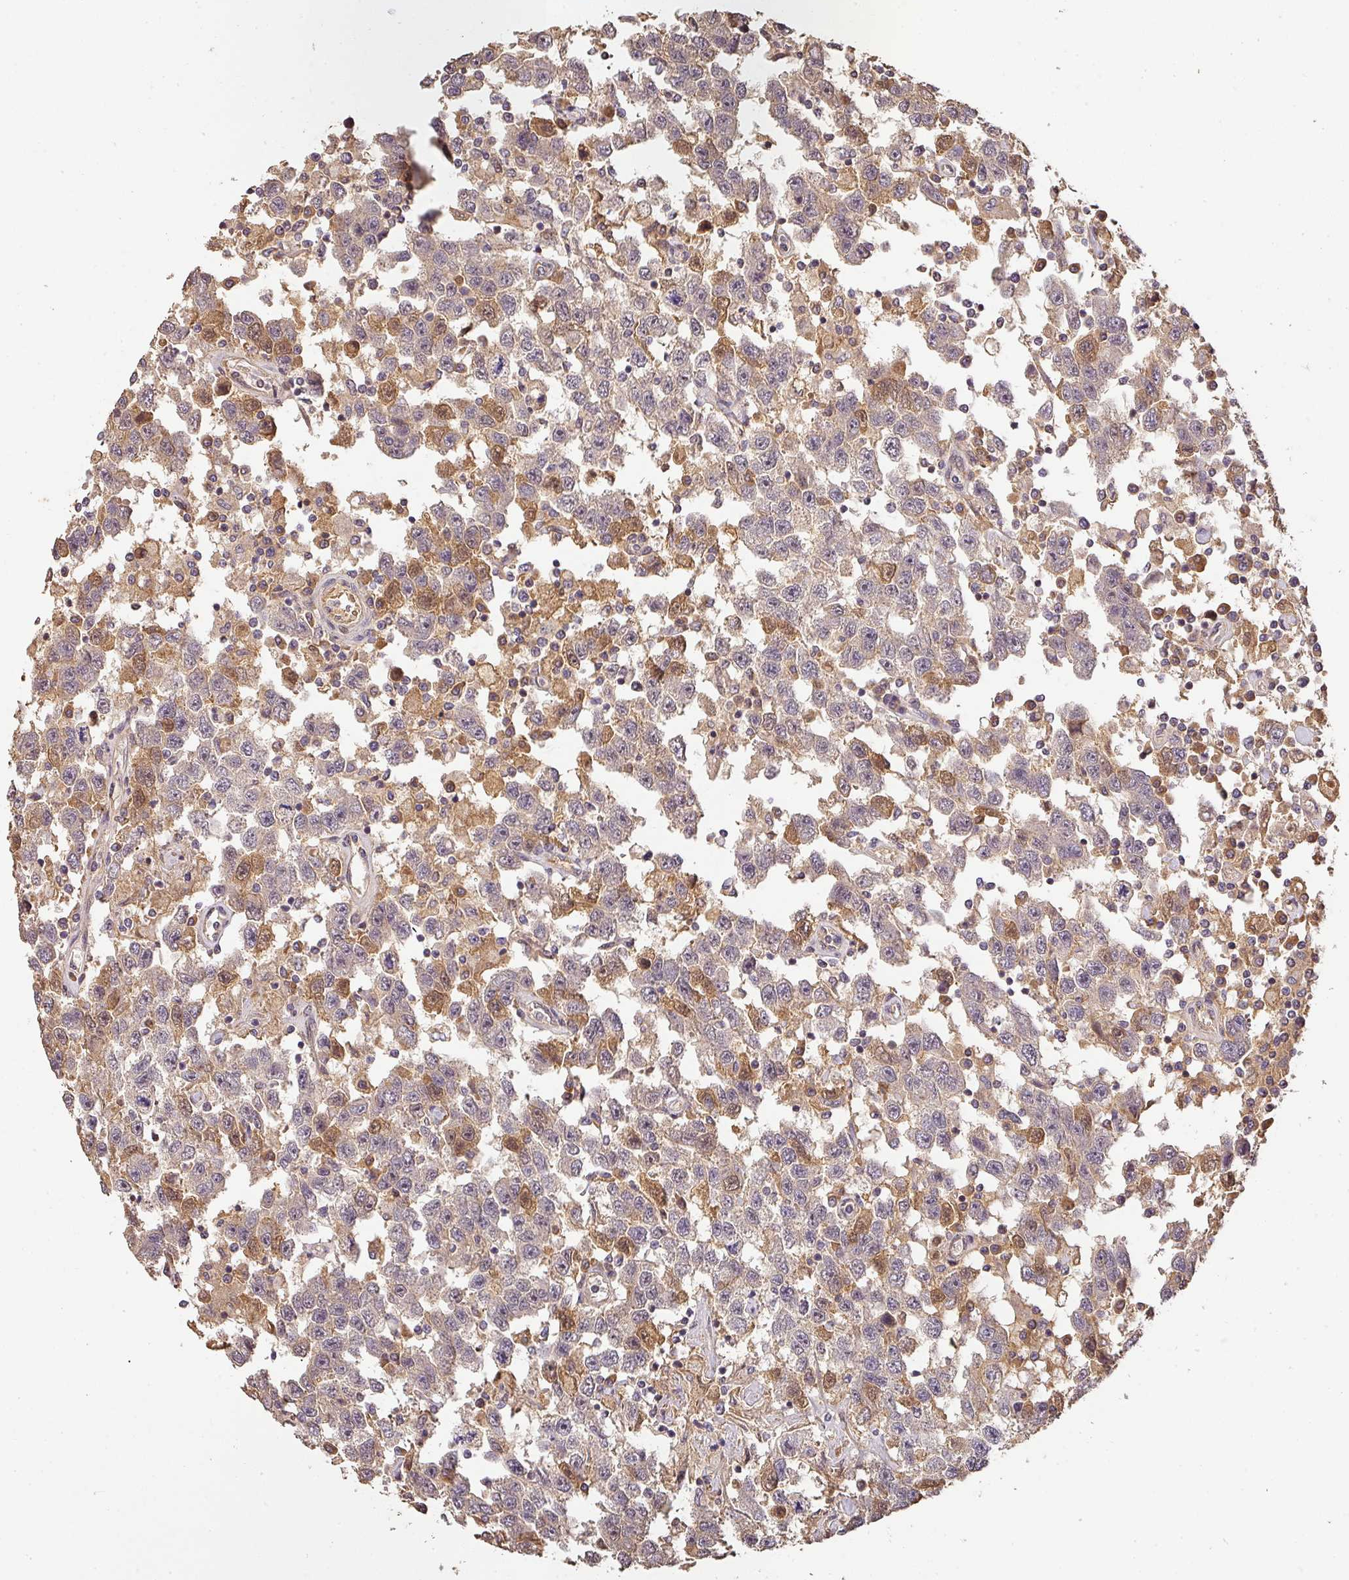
{"staining": {"intensity": "negative", "quantity": "none", "location": "none"}, "tissue": "testis cancer", "cell_type": "Tumor cells", "image_type": "cancer", "snomed": [{"axis": "morphology", "description": "Seminoma, NOS"}, {"axis": "topography", "description": "Testis"}], "caption": "Photomicrograph shows no significant protein staining in tumor cells of seminoma (testis).", "gene": "BPIFB3", "patient": {"sex": "male", "age": 41}}